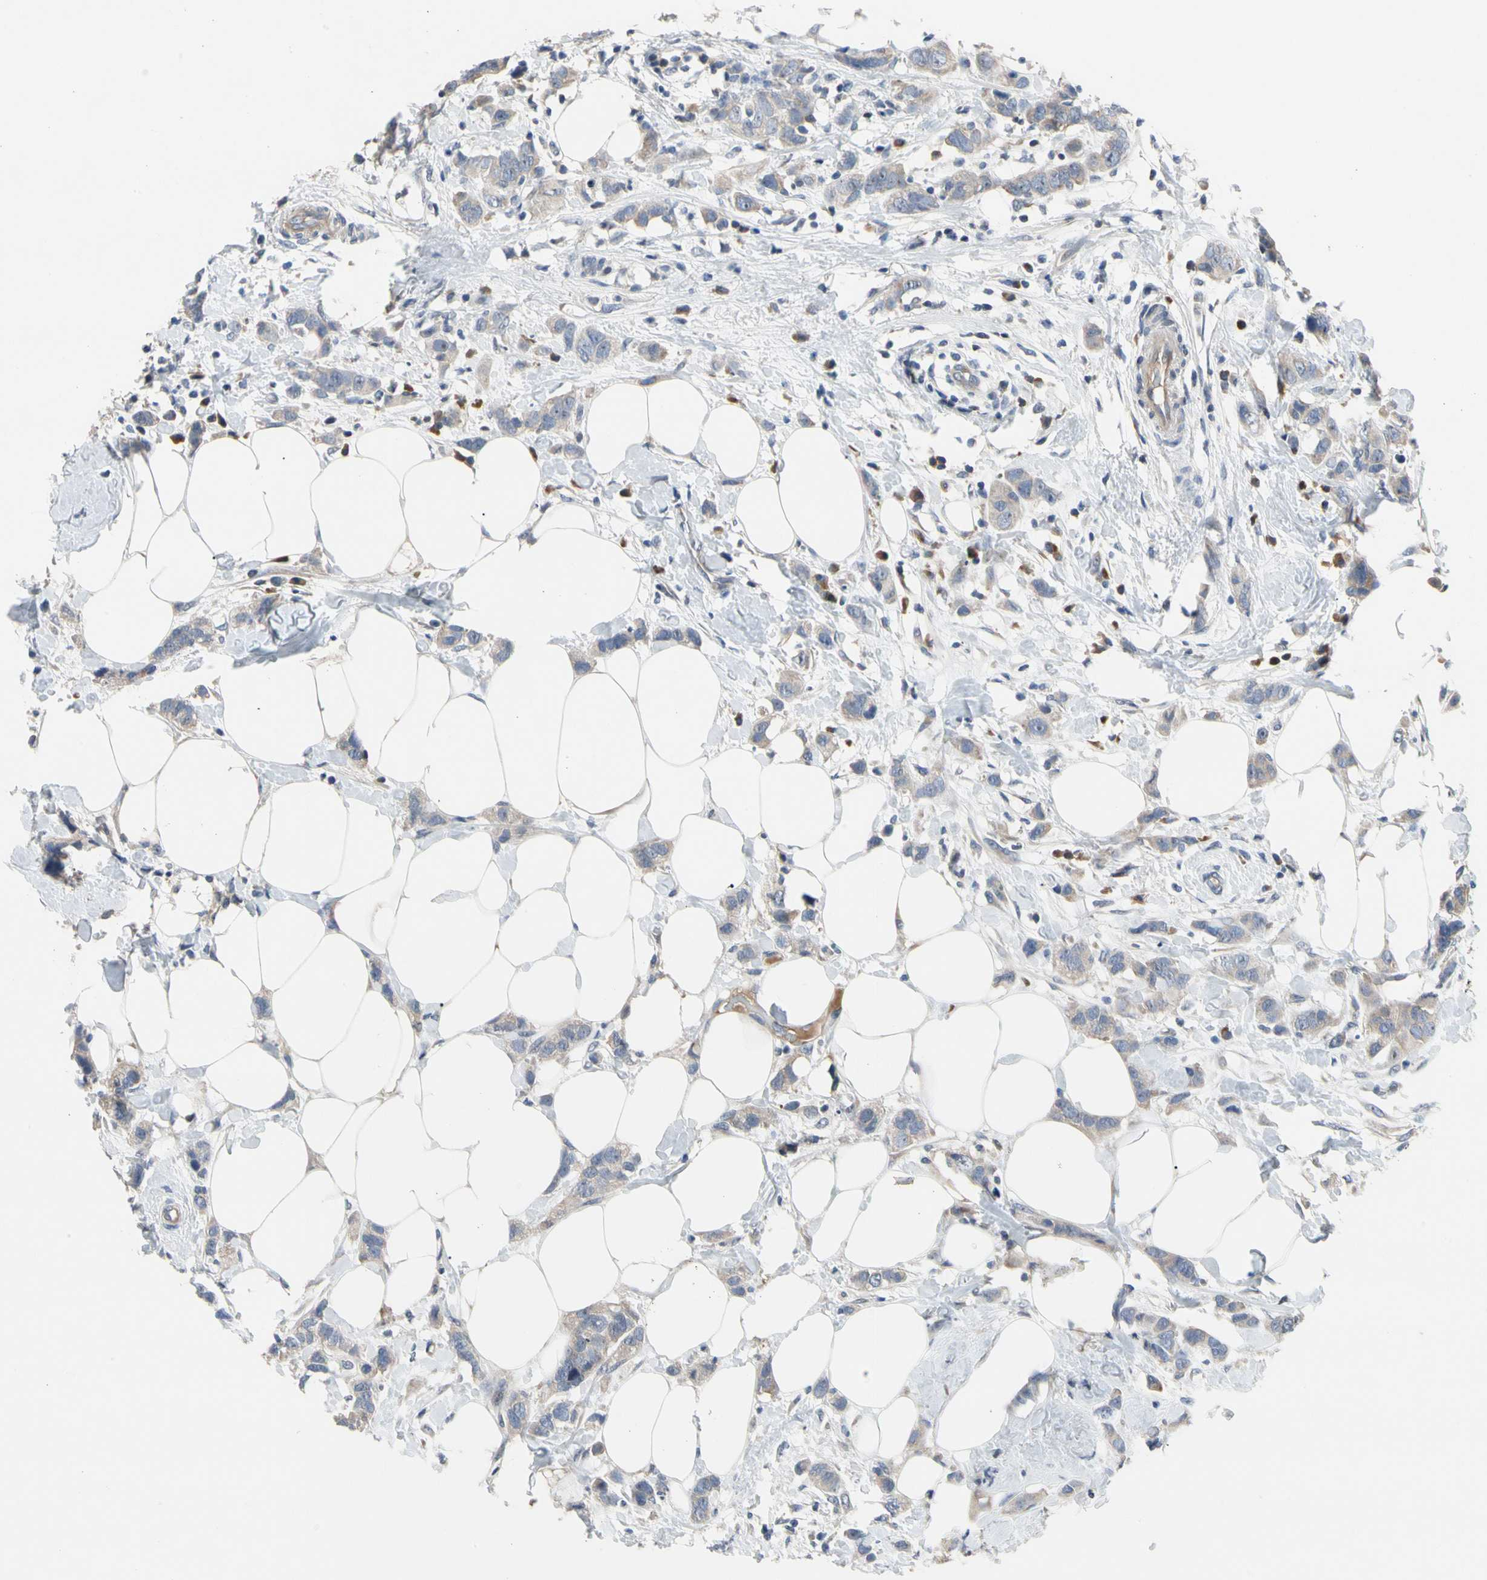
{"staining": {"intensity": "weak", "quantity": "25%-75%", "location": "cytoplasmic/membranous"}, "tissue": "breast cancer", "cell_type": "Tumor cells", "image_type": "cancer", "snomed": [{"axis": "morphology", "description": "Normal tissue, NOS"}, {"axis": "morphology", "description": "Duct carcinoma"}, {"axis": "topography", "description": "Breast"}], "caption": "A micrograph of breast cancer (infiltrating ductal carcinoma) stained for a protein shows weak cytoplasmic/membranous brown staining in tumor cells.", "gene": "HMGCR", "patient": {"sex": "female", "age": 50}}